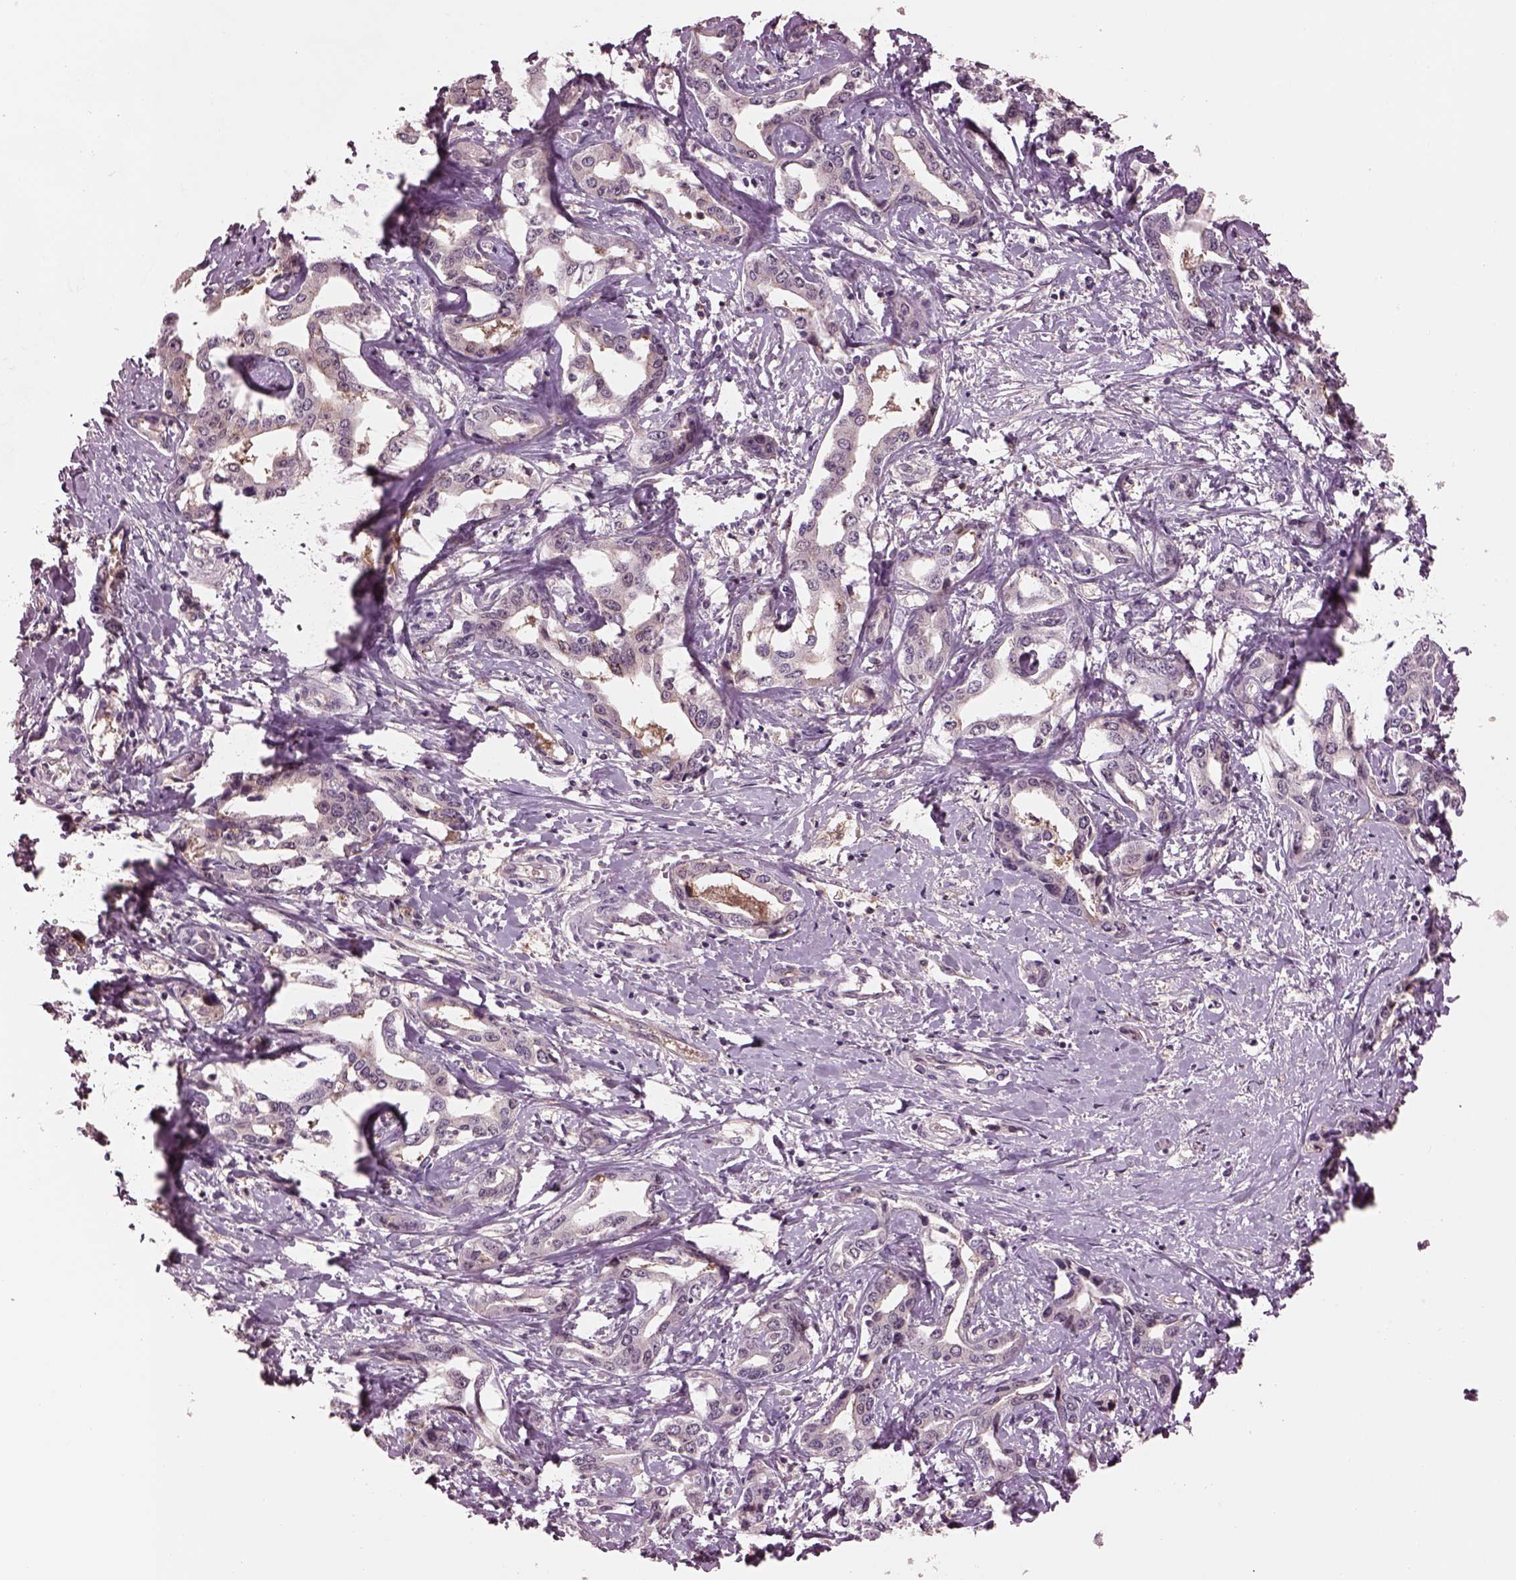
{"staining": {"intensity": "negative", "quantity": "none", "location": "none"}, "tissue": "liver cancer", "cell_type": "Tumor cells", "image_type": "cancer", "snomed": [{"axis": "morphology", "description": "Cholangiocarcinoma"}, {"axis": "topography", "description": "Liver"}], "caption": "Micrograph shows no significant protein positivity in tumor cells of liver cholangiocarcinoma.", "gene": "SRI", "patient": {"sex": "male", "age": 59}}